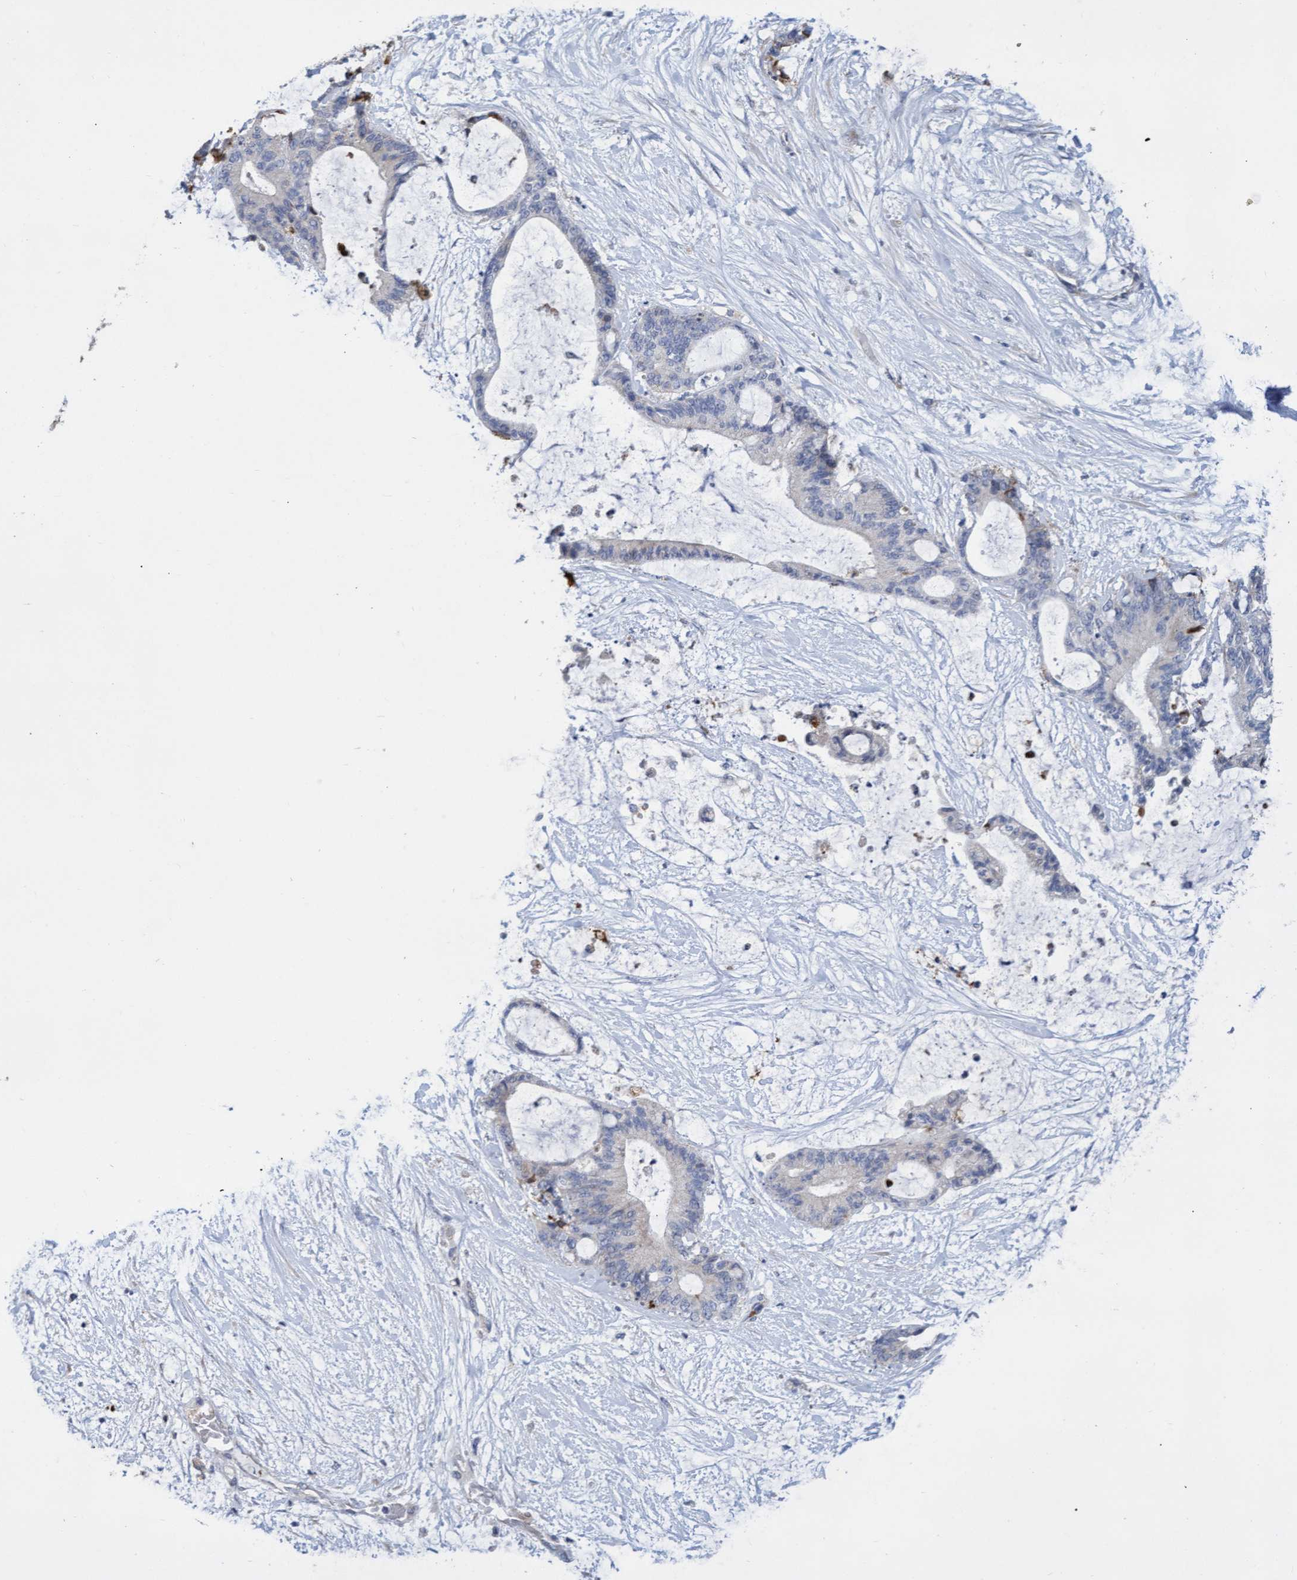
{"staining": {"intensity": "negative", "quantity": "none", "location": "none"}, "tissue": "liver cancer", "cell_type": "Tumor cells", "image_type": "cancer", "snomed": [{"axis": "morphology", "description": "Cholangiocarcinoma"}, {"axis": "topography", "description": "Liver"}], "caption": "Immunohistochemistry (IHC) micrograph of human cholangiocarcinoma (liver) stained for a protein (brown), which shows no positivity in tumor cells.", "gene": "ABCF2", "patient": {"sex": "female", "age": 73}}